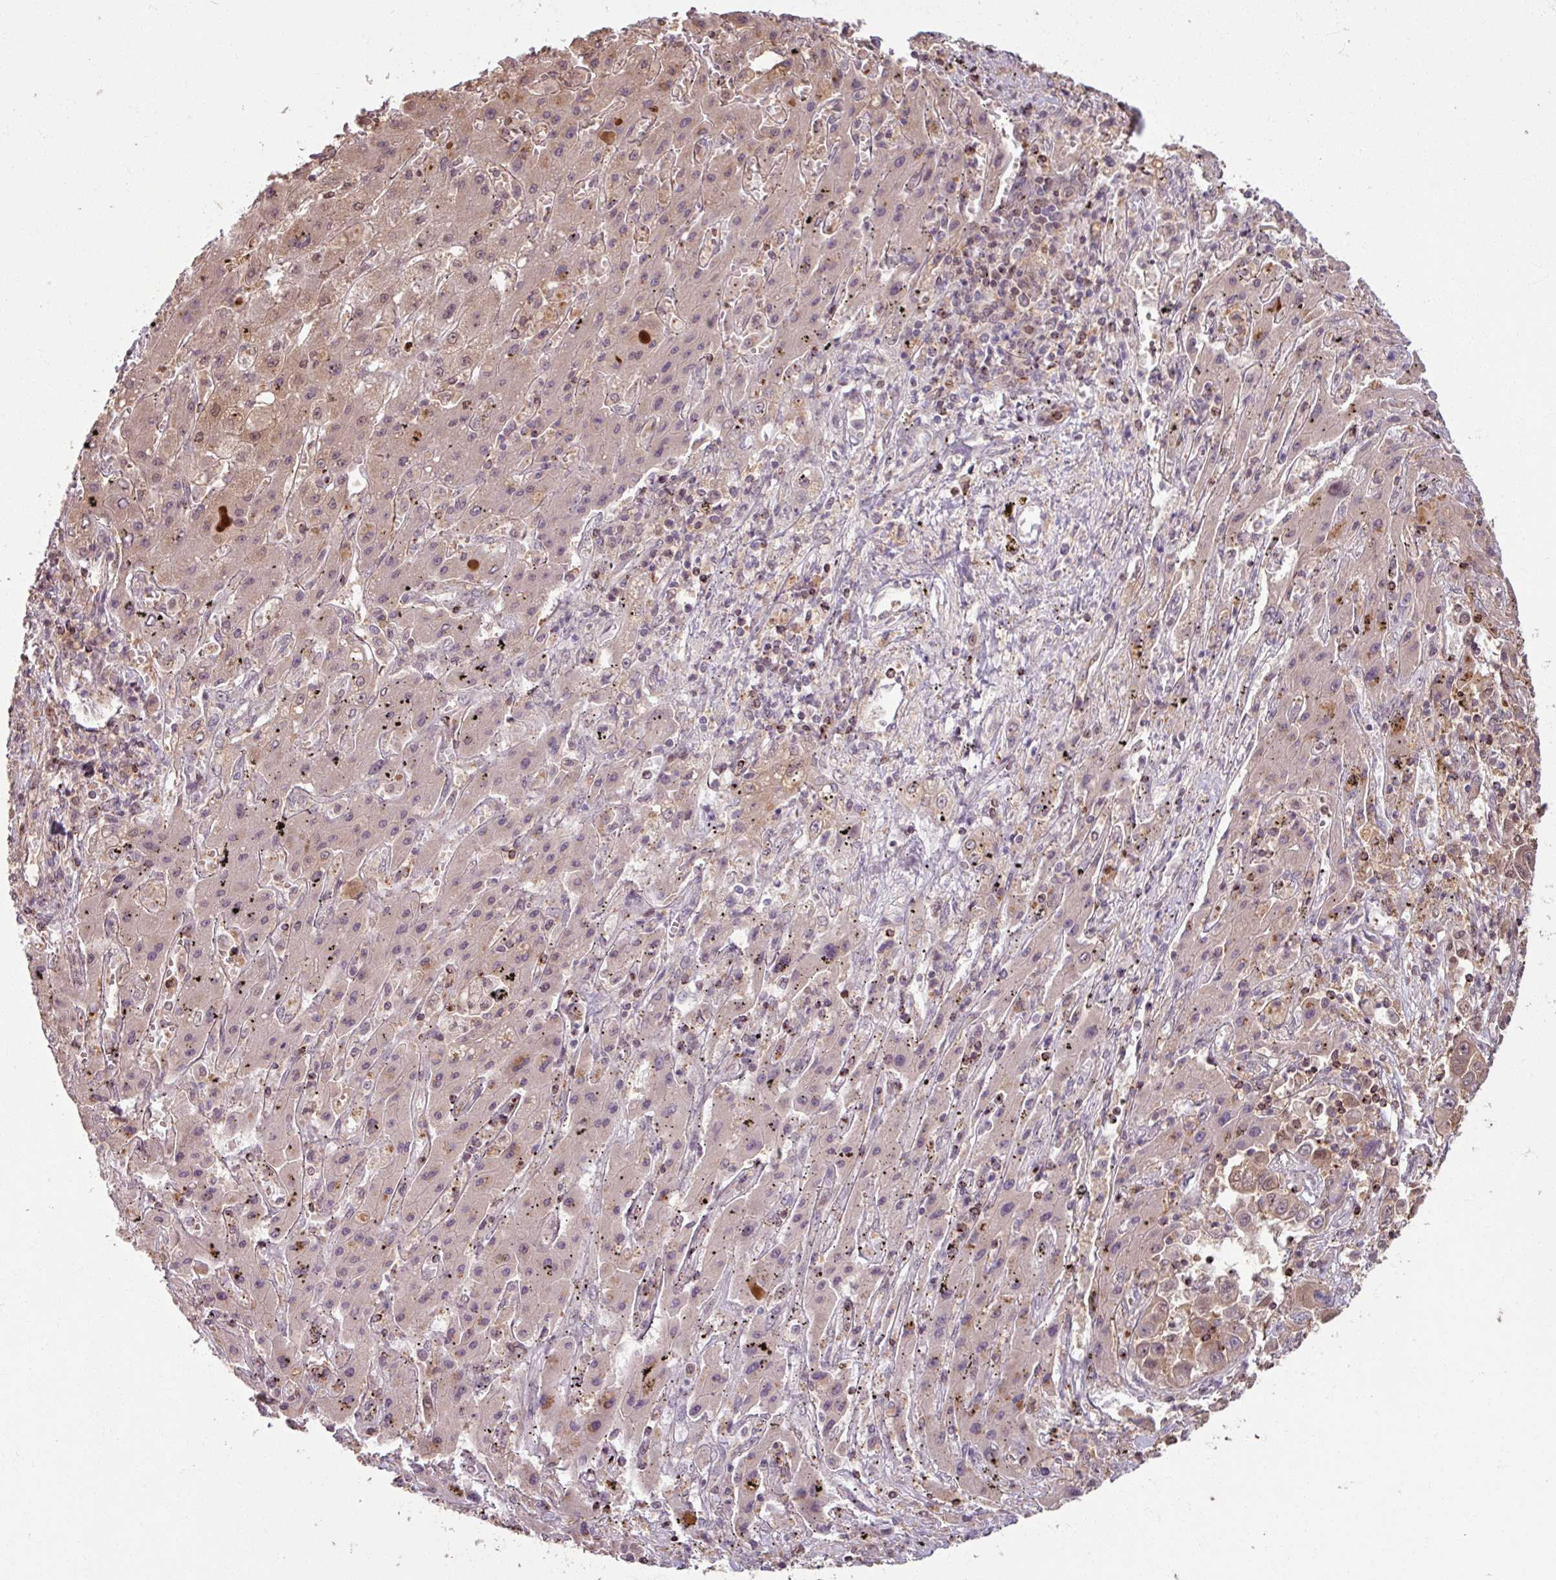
{"staining": {"intensity": "weak", "quantity": "25%-75%", "location": "cytoplasmic/membranous,nuclear"}, "tissue": "liver cancer", "cell_type": "Tumor cells", "image_type": "cancer", "snomed": [{"axis": "morphology", "description": "Cholangiocarcinoma"}, {"axis": "topography", "description": "Liver"}], "caption": "High-magnification brightfield microscopy of liver cancer stained with DAB (3,3'-diaminobenzidine) (brown) and counterstained with hematoxylin (blue). tumor cells exhibit weak cytoplasmic/membranous and nuclear positivity is seen in approximately25%-75% of cells. (DAB (3,3'-diaminobenzidine) IHC with brightfield microscopy, high magnification).", "gene": "OR6B1", "patient": {"sex": "female", "age": 52}}